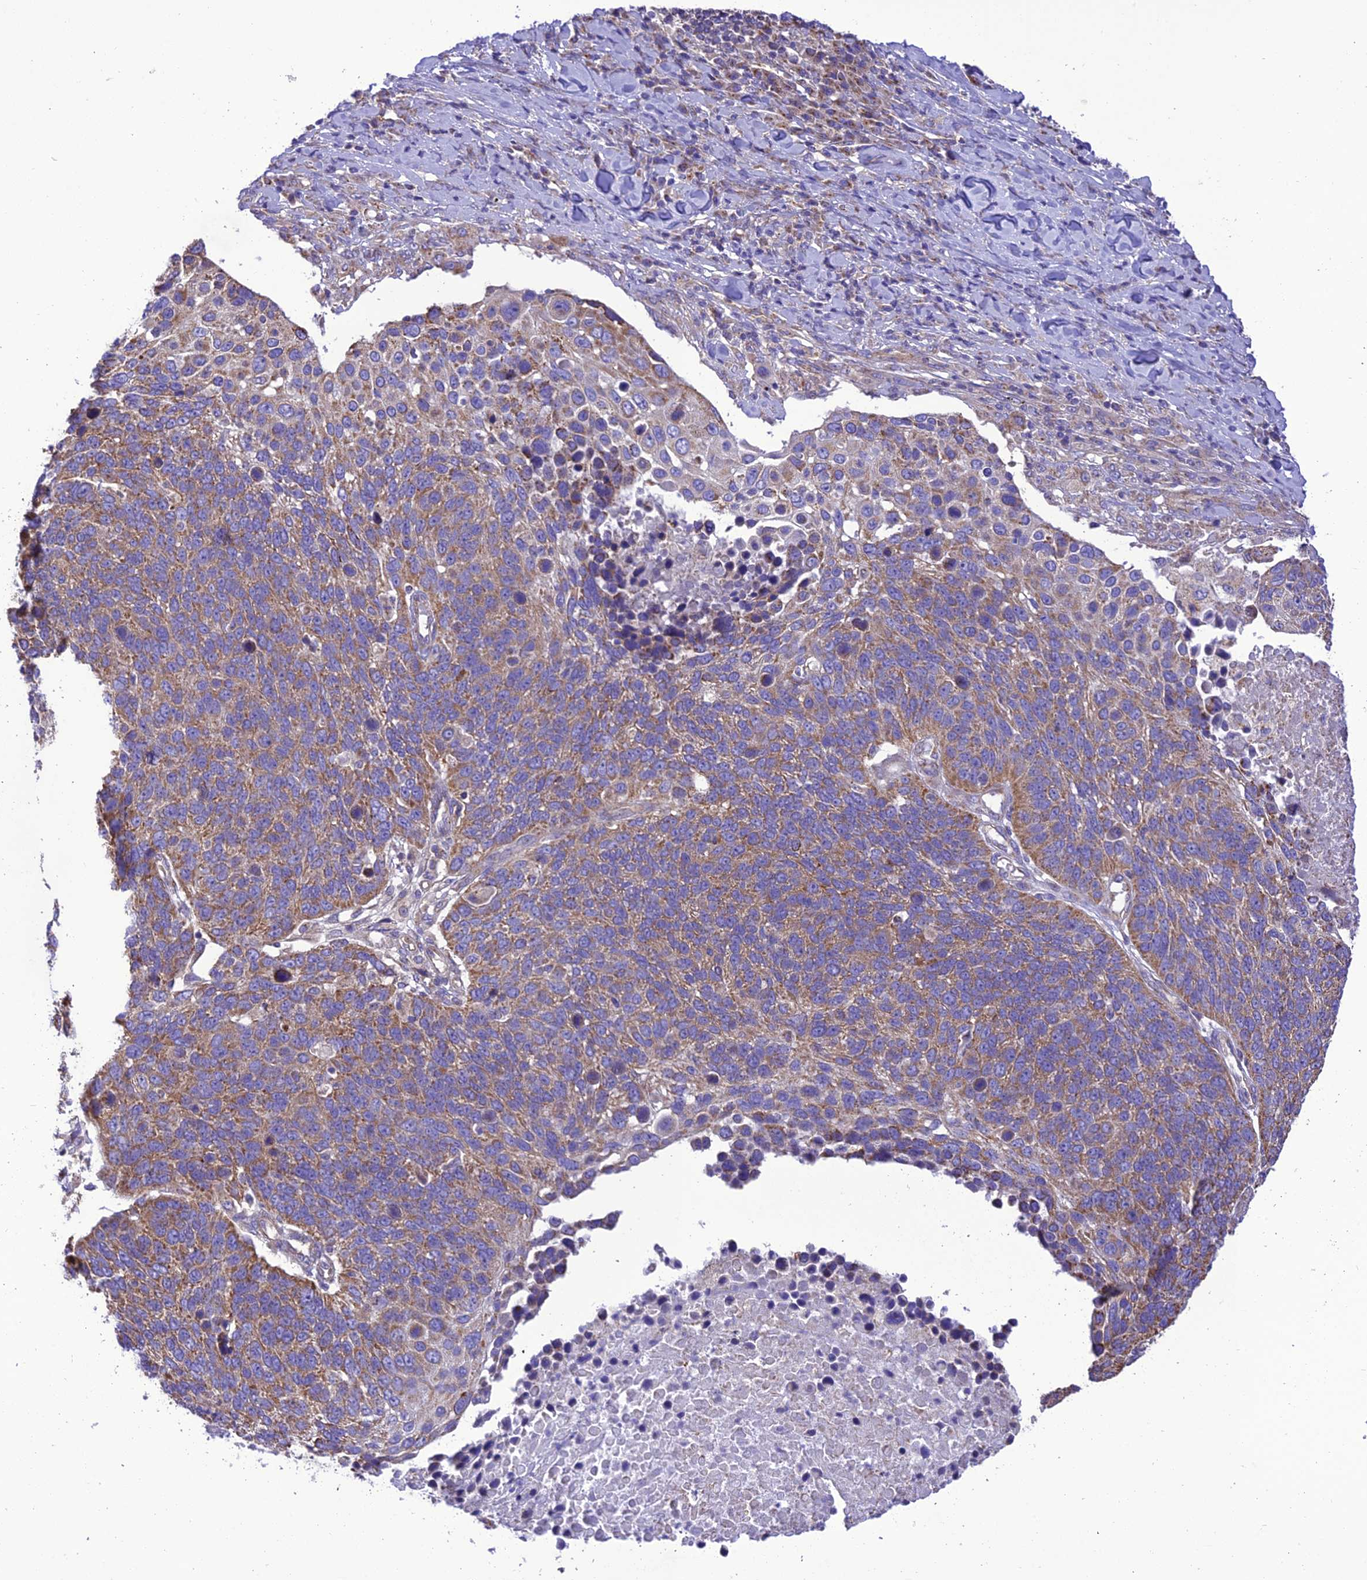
{"staining": {"intensity": "moderate", "quantity": ">75%", "location": "cytoplasmic/membranous"}, "tissue": "lung cancer", "cell_type": "Tumor cells", "image_type": "cancer", "snomed": [{"axis": "morphology", "description": "Normal tissue, NOS"}, {"axis": "morphology", "description": "Squamous cell carcinoma, NOS"}, {"axis": "topography", "description": "Lymph node"}, {"axis": "topography", "description": "Lung"}], "caption": "A high-resolution histopathology image shows IHC staining of lung cancer, which demonstrates moderate cytoplasmic/membranous expression in approximately >75% of tumor cells. (brown staining indicates protein expression, while blue staining denotes nuclei).", "gene": "MAP3K12", "patient": {"sex": "male", "age": 66}}